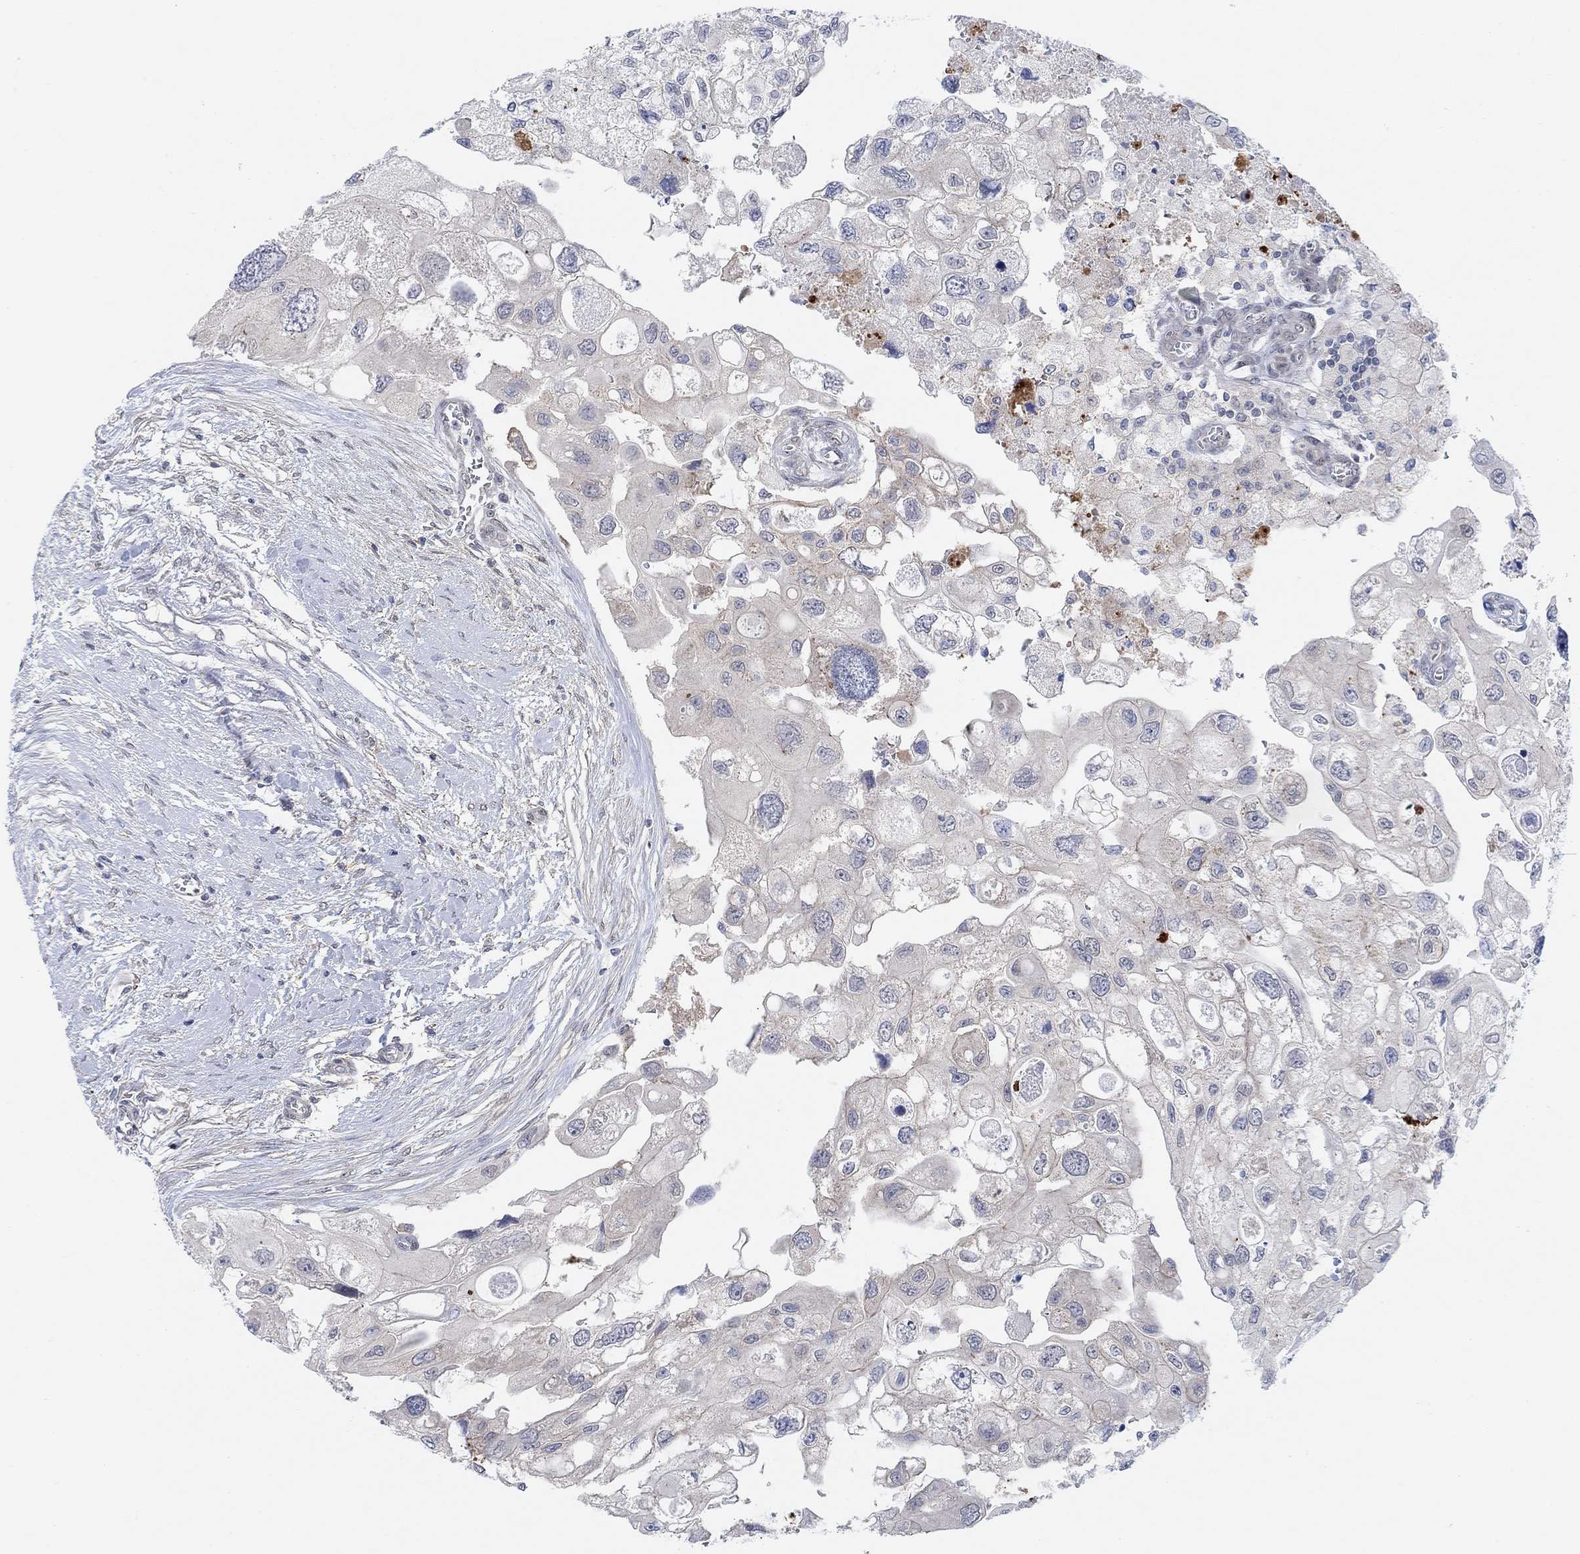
{"staining": {"intensity": "negative", "quantity": "none", "location": "none"}, "tissue": "urothelial cancer", "cell_type": "Tumor cells", "image_type": "cancer", "snomed": [{"axis": "morphology", "description": "Urothelial carcinoma, High grade"}, {"axis": "topography", "description": "Urinary bladder"}], "caption": "The histopathology image exhibits no staining of tumor cells in urothelial carcinoma (high-grade). (Immunohistochemistry, brightfield microscopy, high magnification).", "gene": "RIMS1", "patient": {"sex": "male", "age": 59}}